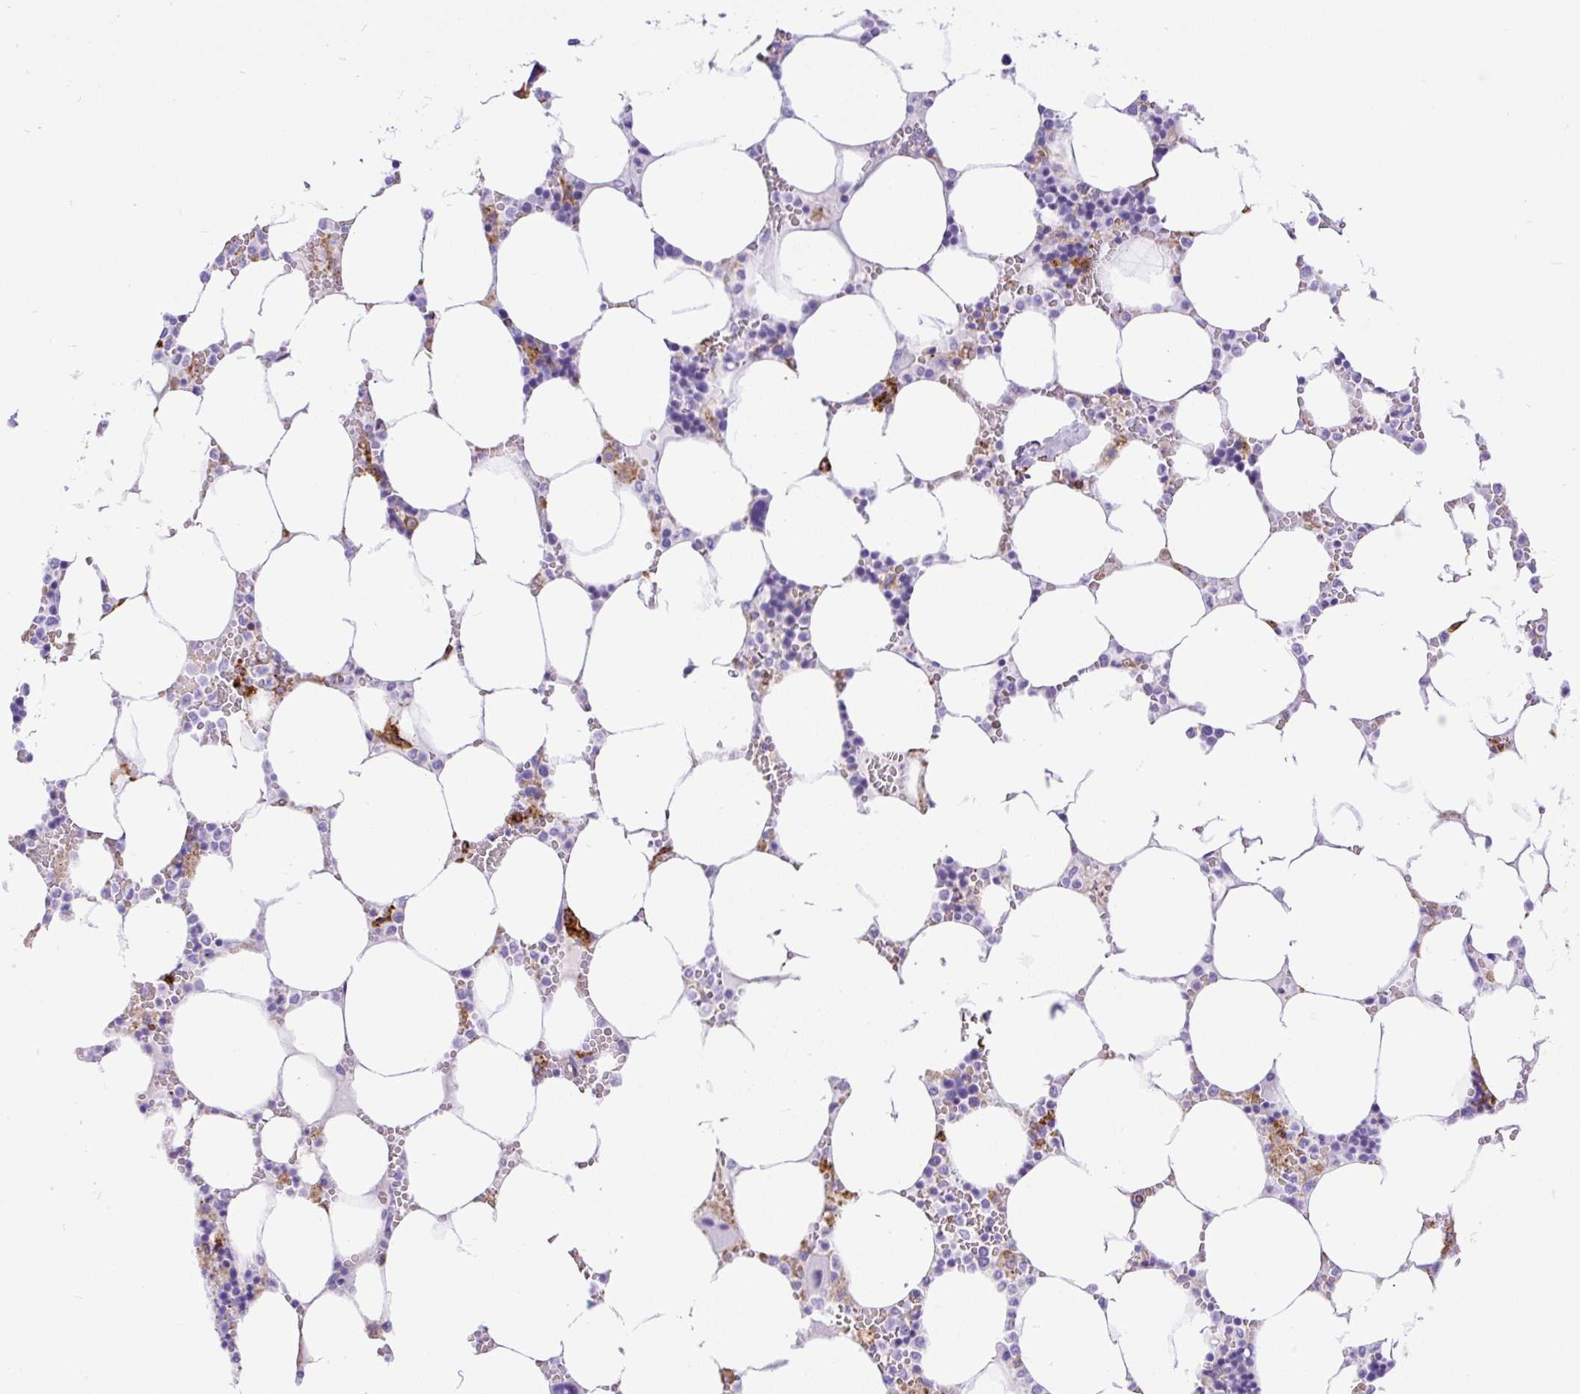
{"staining": {"intensity": "strong", "quantity": "<25%", "location": "cytoplasmic/membranous"}, "tissue": "bone marrow", "cell_type": "Hematopoietic cells", "image_type": "normal", "snomed": [{"axis": "morphology", "description": "Normal tissue, NOS"}, {"axis": "topography", "description": "Bone marrow"}], "caption": "Immunohistochemical staining of normal human bone marrow displays strong cytoplasmic/membranous protein staining in about <25% of hematopoietic cells.", "gene": "HLA", "patient": {"sex": "male", "age": 64}}